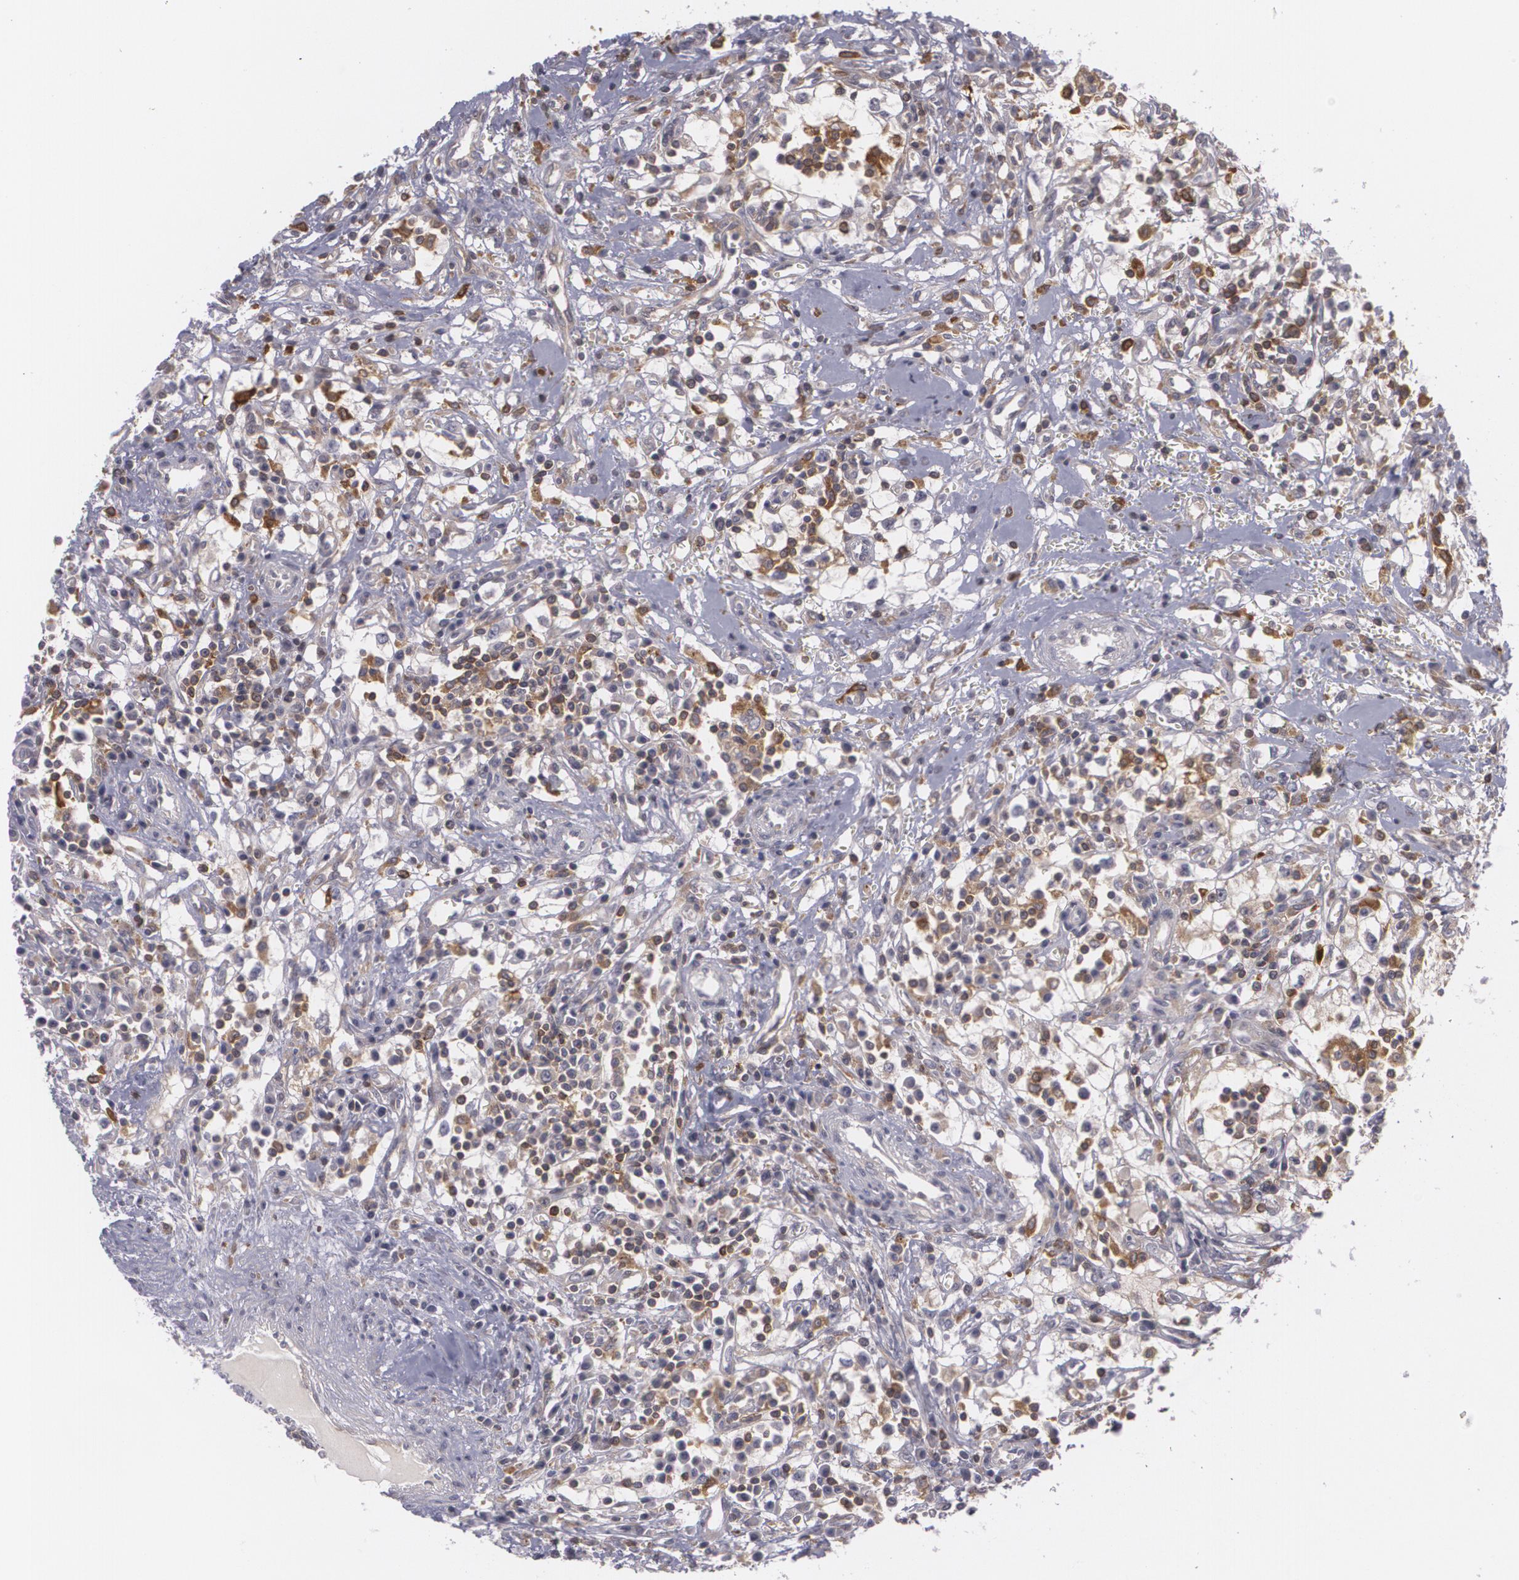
{"staining": {"intensity": "moderate", "quantity": "<25%", "location": "cytoplasmic/membranous"}, "tissue": "renal cancer", "cell_type": "Tumor cells", "image_type": "cancer", "snomed": [{"axis": "morphology", "description": "Adenocarcinoma, NOS"}, {"axis": "topography", "description": "Kidney"}], "caption": "Approximately <25% of tumor cells in human renal adenocarcinoma reveal moderate cytoplasmic/membranous protein staining as visualized by brown immunohistochemical staining.", "gene": "BIN1", "patient": {"sex": "male", "age": 82}}